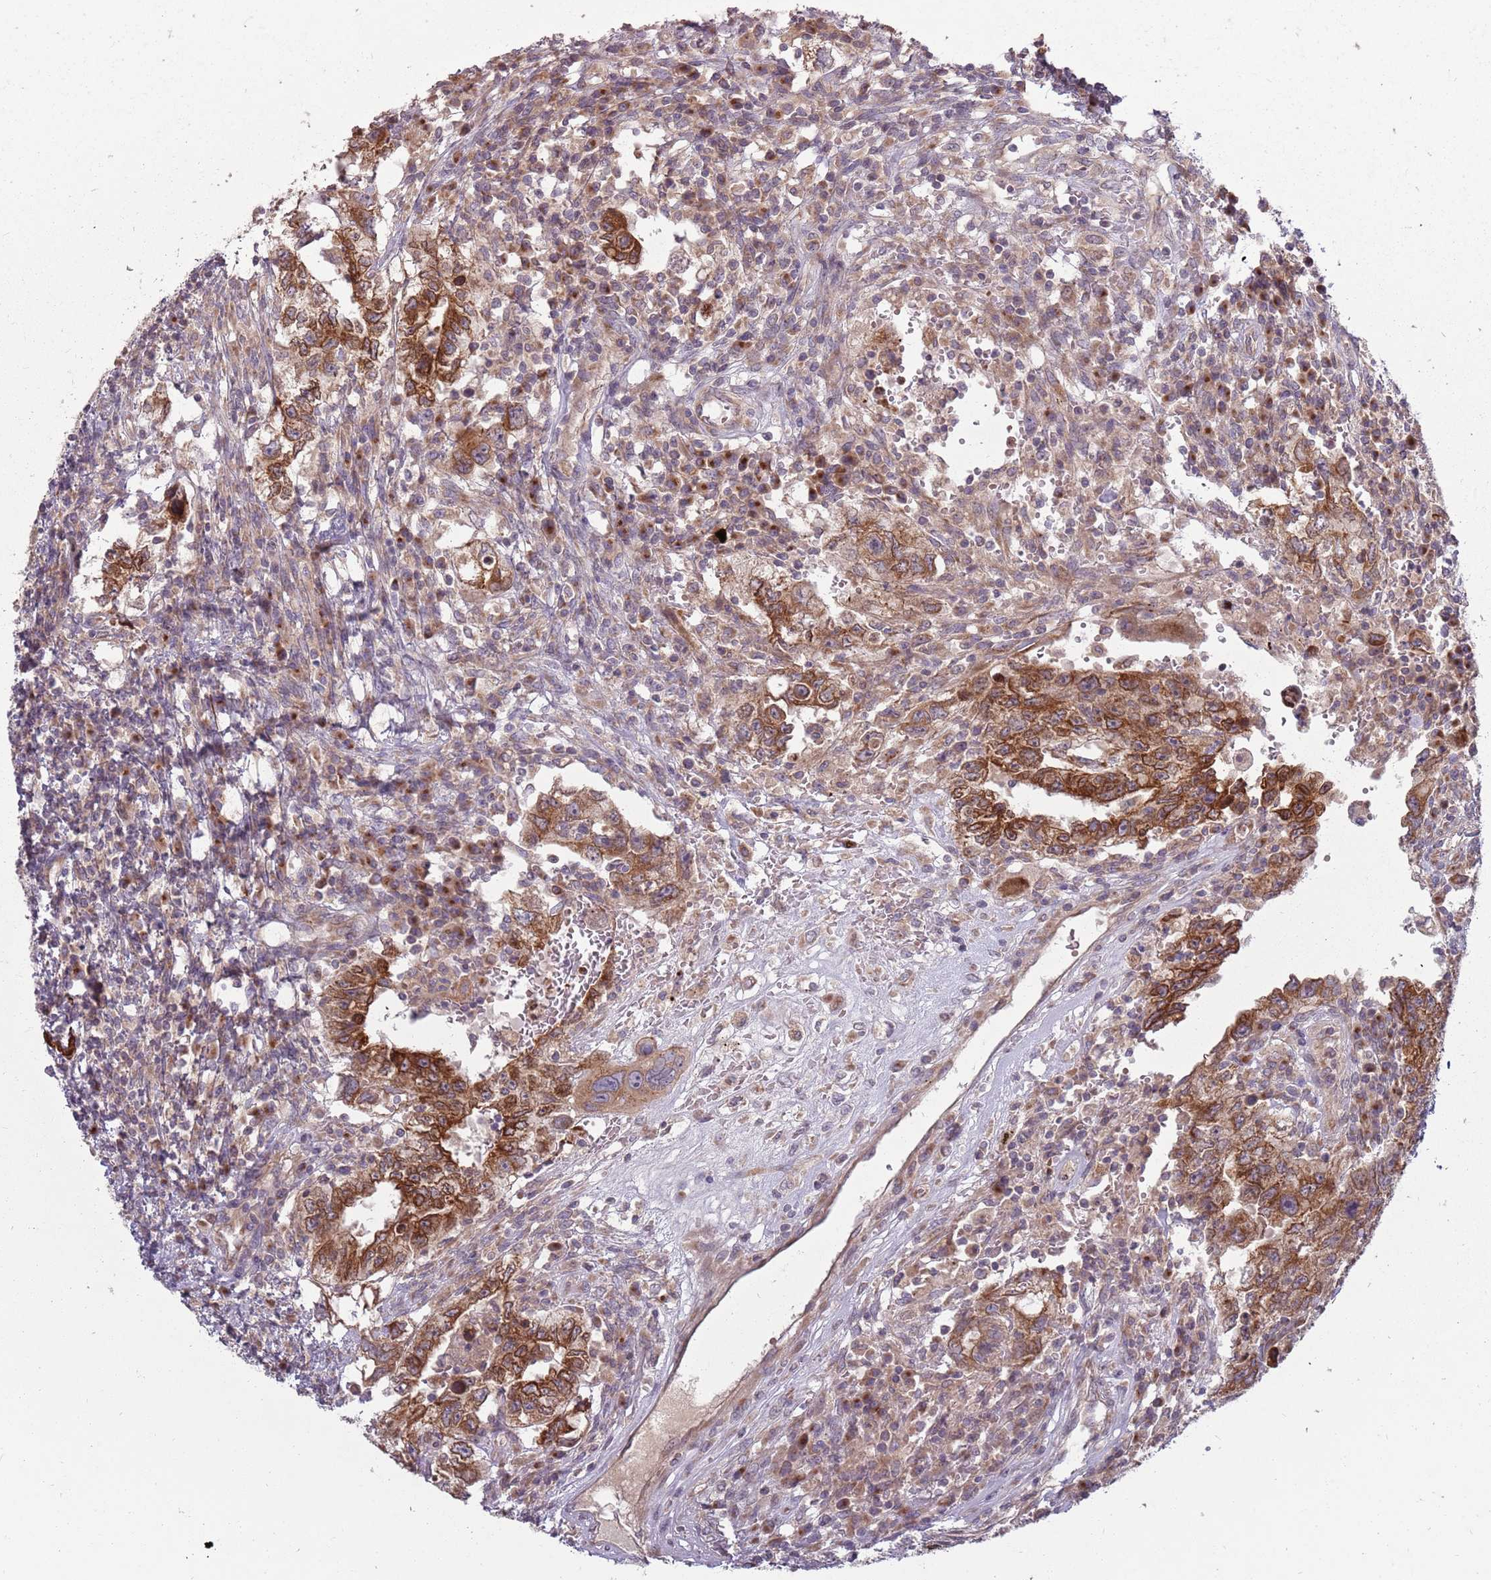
{"staining": {"intensity": "moderate", "quantity": ">75%", "location": "cytoplasmic/membranous"}, "tissue": "testis cancer", "cell_type": "Tumor cells", "image_type": "cancer", "snomed": [{"axis": "morphology", "description": "Carcinoma, Embryonal, NOS"}, {"axis": "topography", "description": "Testis"}], "caption": "Brown immunohistochemical staining in human embryonal carcinoma (testis) shows moderate cytoplasmic/membranous expression in approximately >75% of tumor cells.", "gene": "PLD6", "patient": {"sex": "male", "age": 26}}